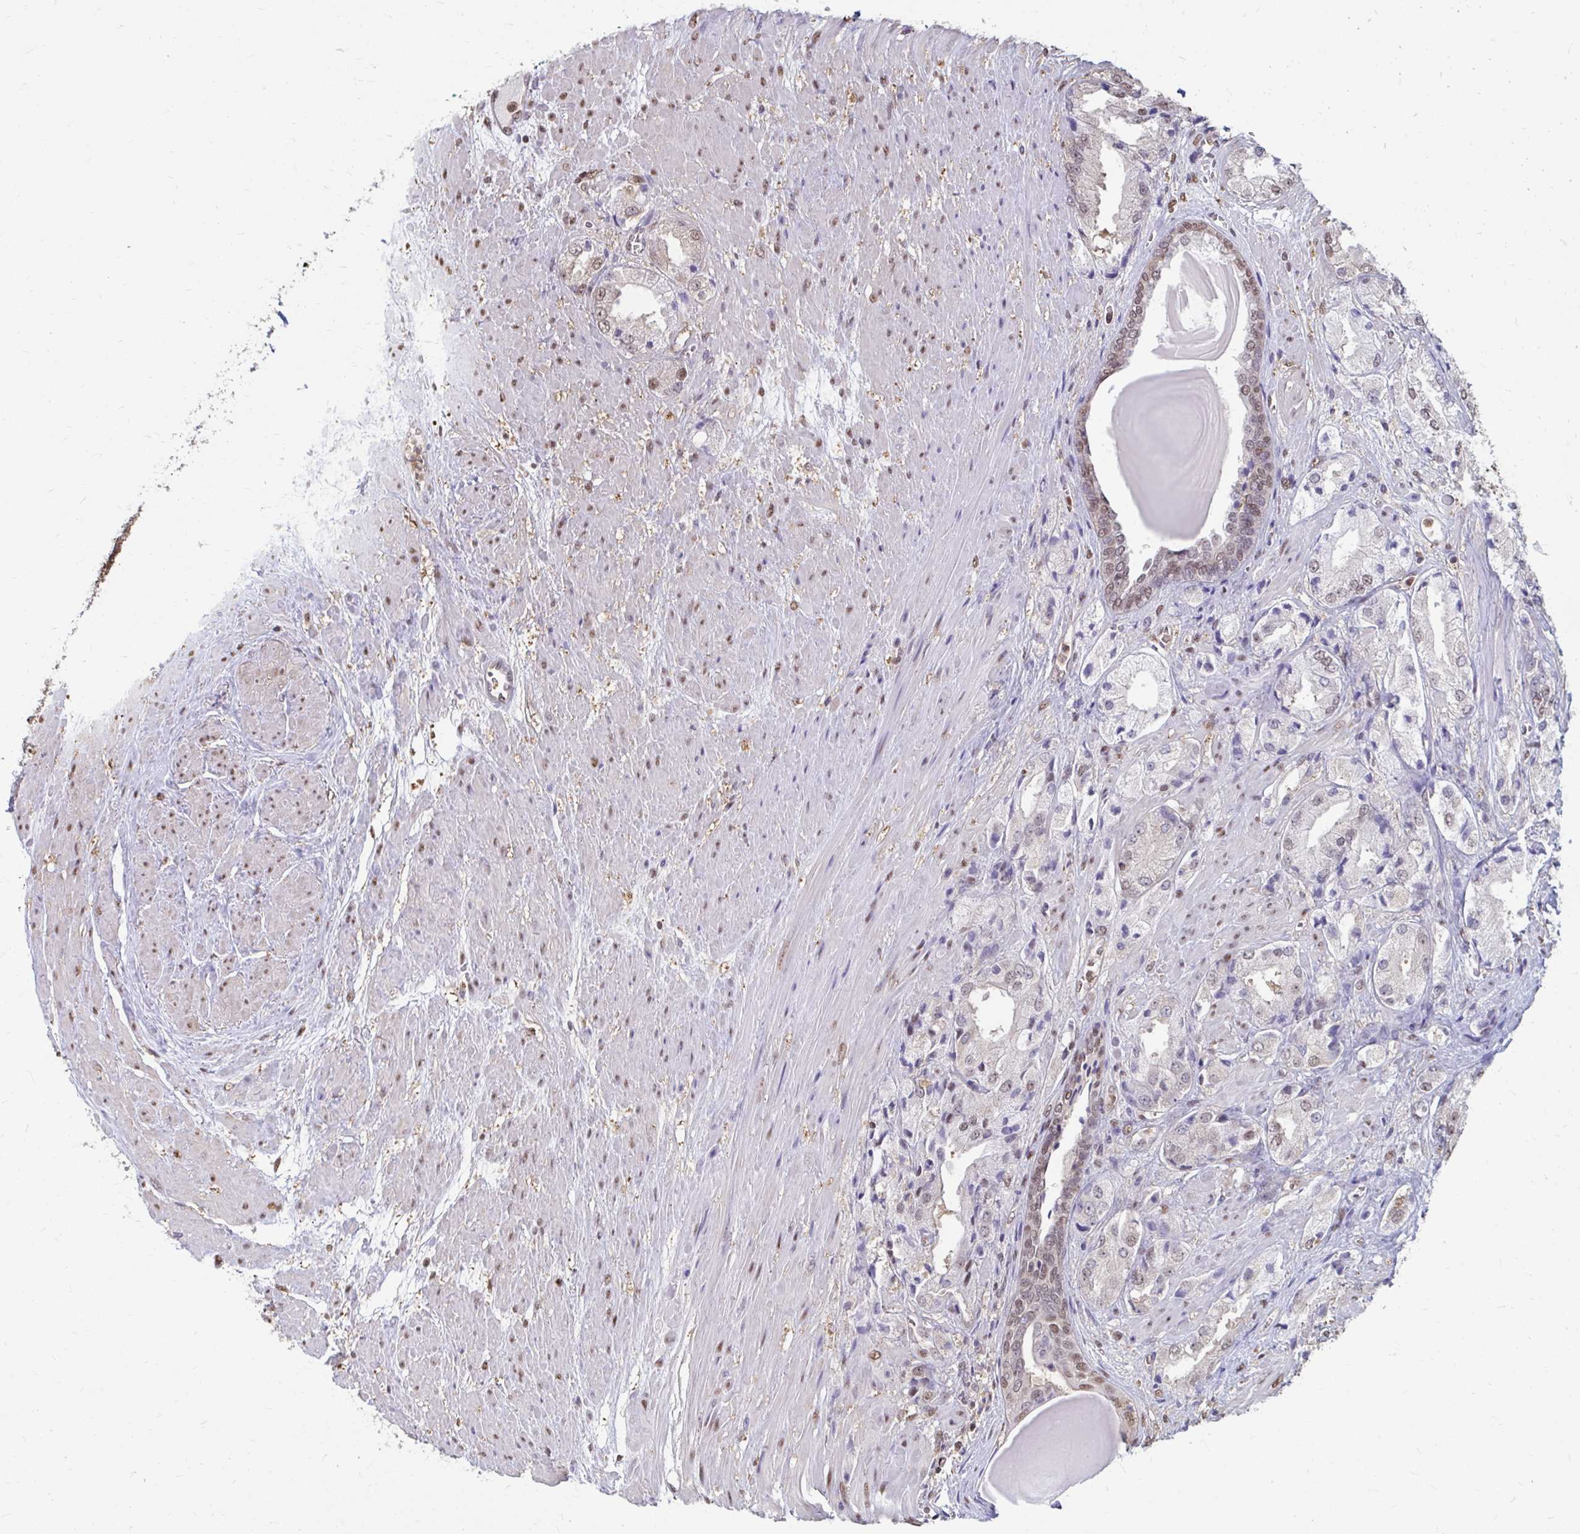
{"staining": {"intensity": "weak", "quantity": "25%-75%", "location": "nuclear"}, "tissue": "prostate cancer", "cell_type": "Tumor cells", "image_type": "cancer", "snomed": [{"axis": "morphology", "description": "Adenocarcinoma, High grade"}, {"axis": "topography", "description": "Prostate"}], "caption": "Immunohistochemical staining of adenocarcinoma (high-grade) (prostate) exhibits low levels of weak nuclear protein positivity in about 25%-75% of tumor cells.", "gene": "ING4", "patient": {"sex": "male", "age": 68}}